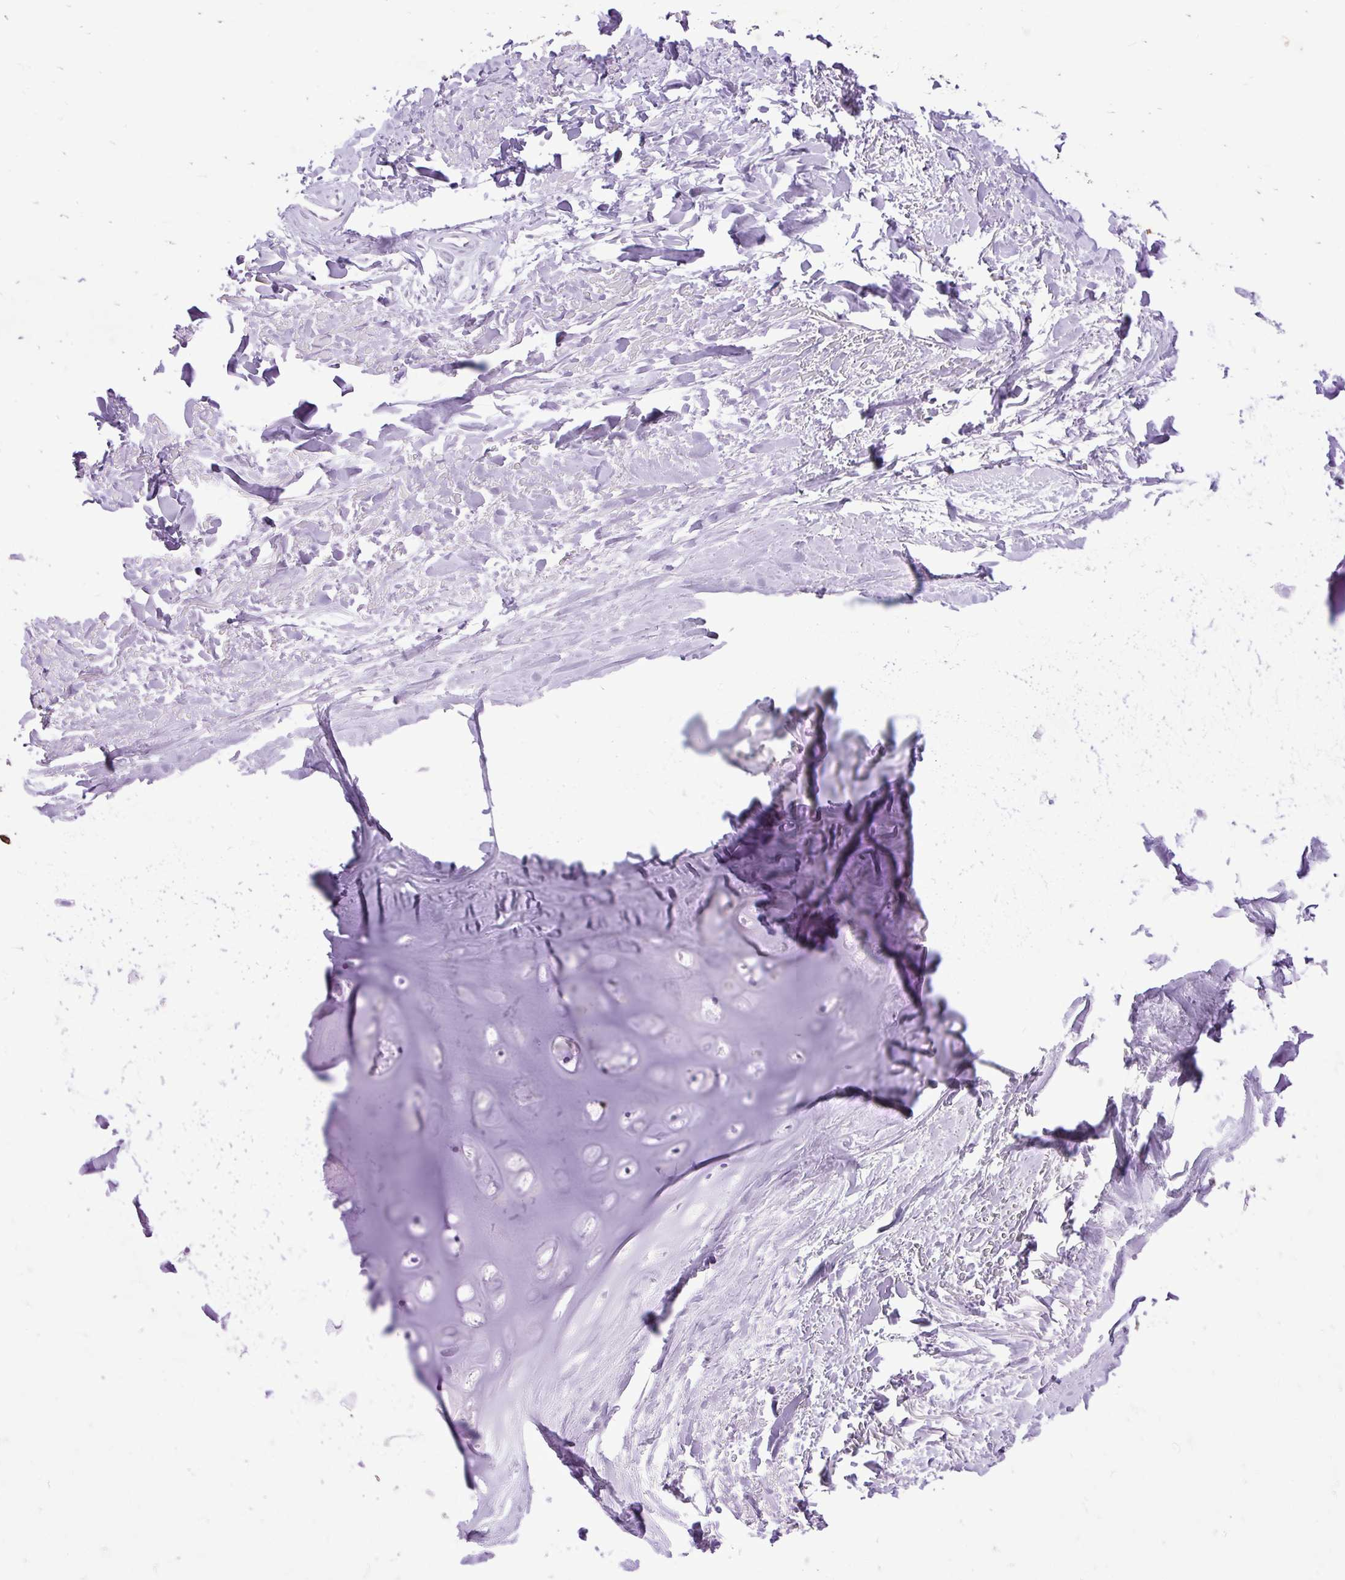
{"staining": {"intensity": "negative", "quantity": "none", "location": "none"}, "tissue": "adipose tissue", "cell_type": "Adipocytes", "image_type": "normal", "snomed": [{"axis": "morphology", "description": "Normal tissue, NOS"}, {"axis": "topography", "description": "Cartilage tissue"}], "caption": "The immunohistochemistry (IHC) photomicrograph has no significant staining in adipocytes of adipose tissue.", "gene": "TOMM40", "patient": {"sex": "male", "age": 57}}